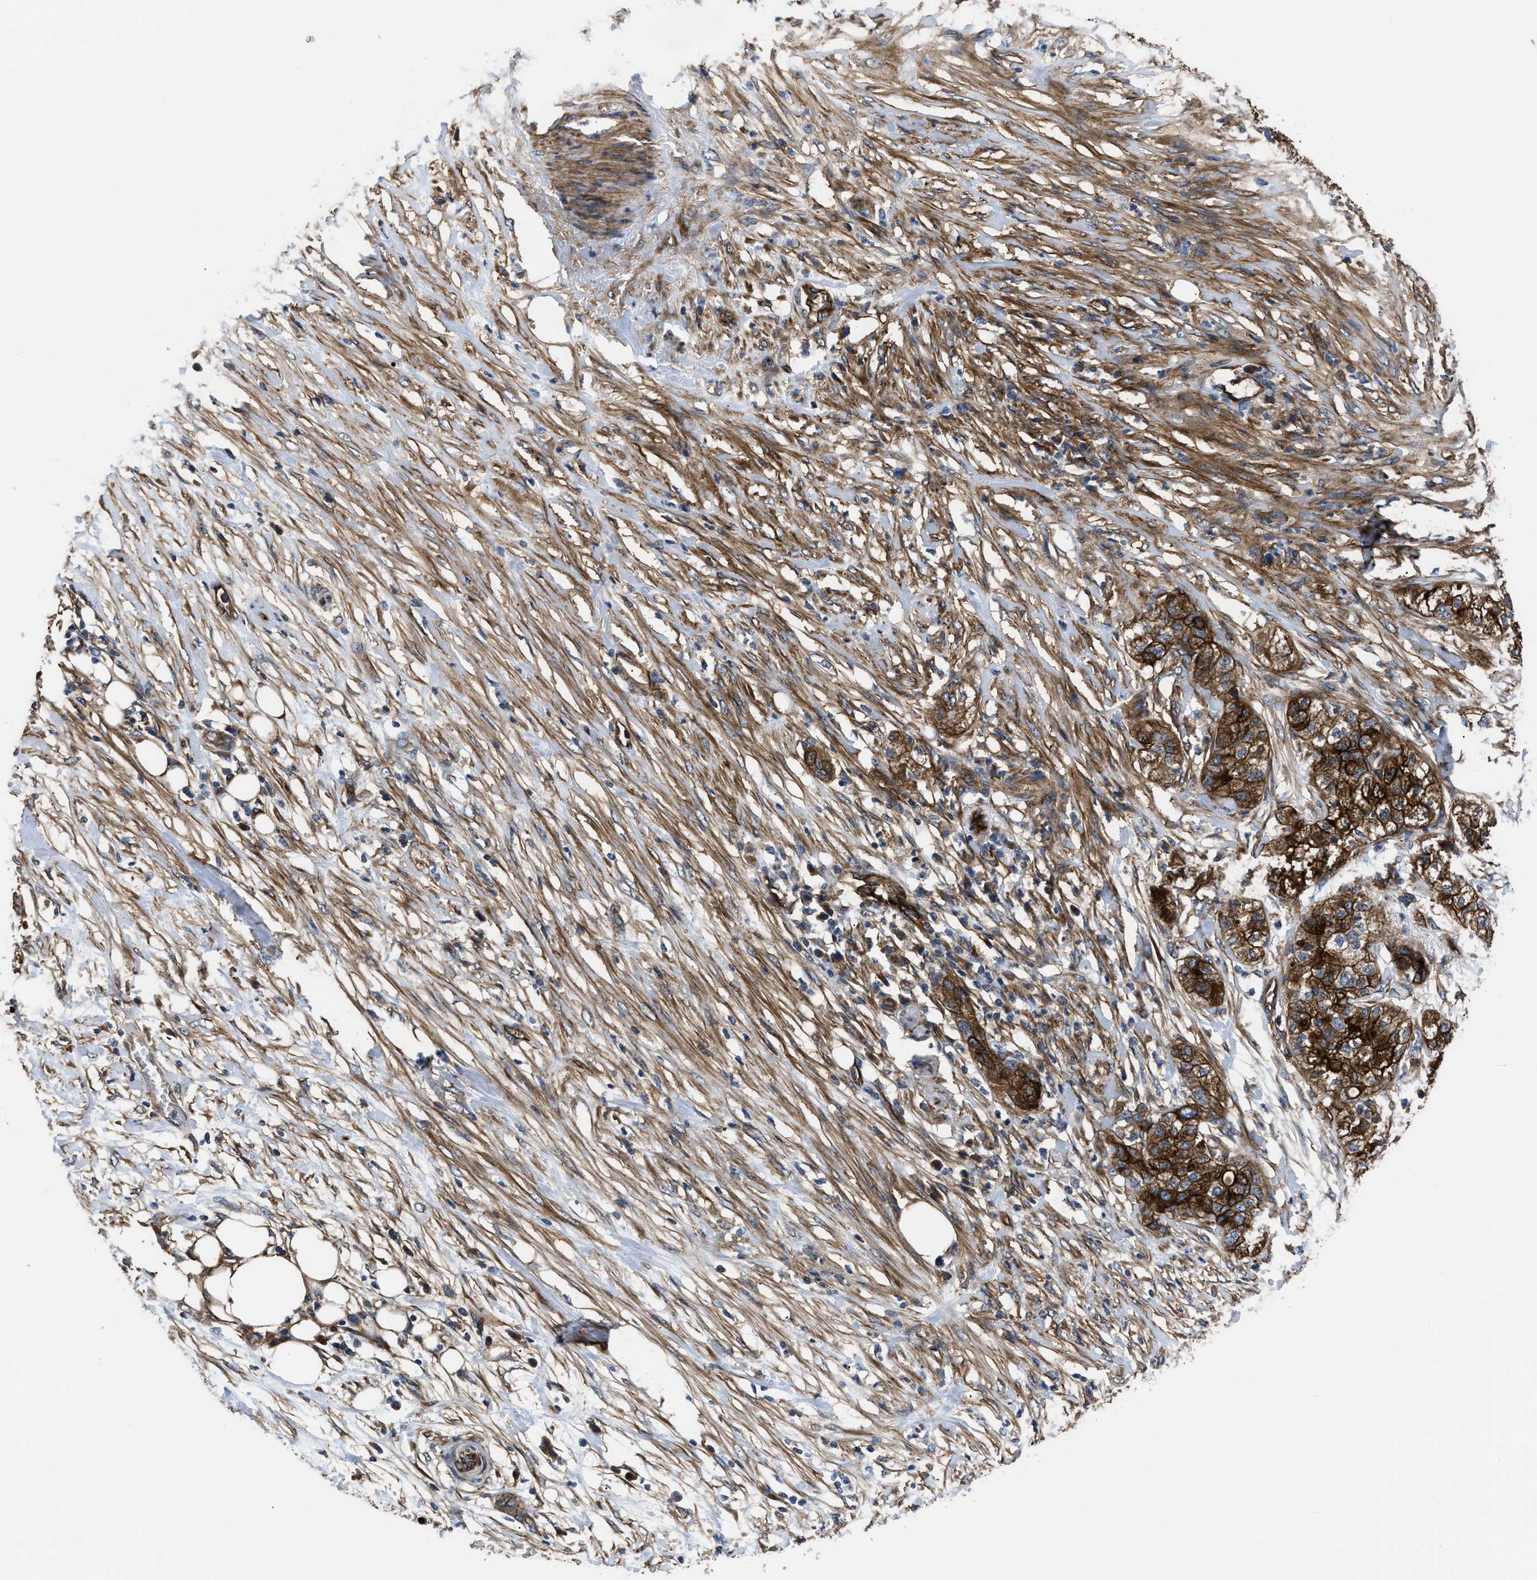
{"staining": {"intensity": "strong", "quantity": ">75%", "location": "cytoplasmic/membranous"}, "tissue": "pancreatic cancer", "cell_type": "Tumor cells", "image_type": "cancer", "snomed": [{"axis": "morphology", "description": "Adenocarcinoma, NOS"}, {"axis": "topography", "description": "Pancreas"}], "caption": "Approximately >75% of tumor cells in human pancreatic cancer demonstrate strong cytoplasmic/membranous protein expression as visualized by brown immunohistochemical staining.", "gene": "NT5E", "patient": {"sex": "female", "age": 78}}